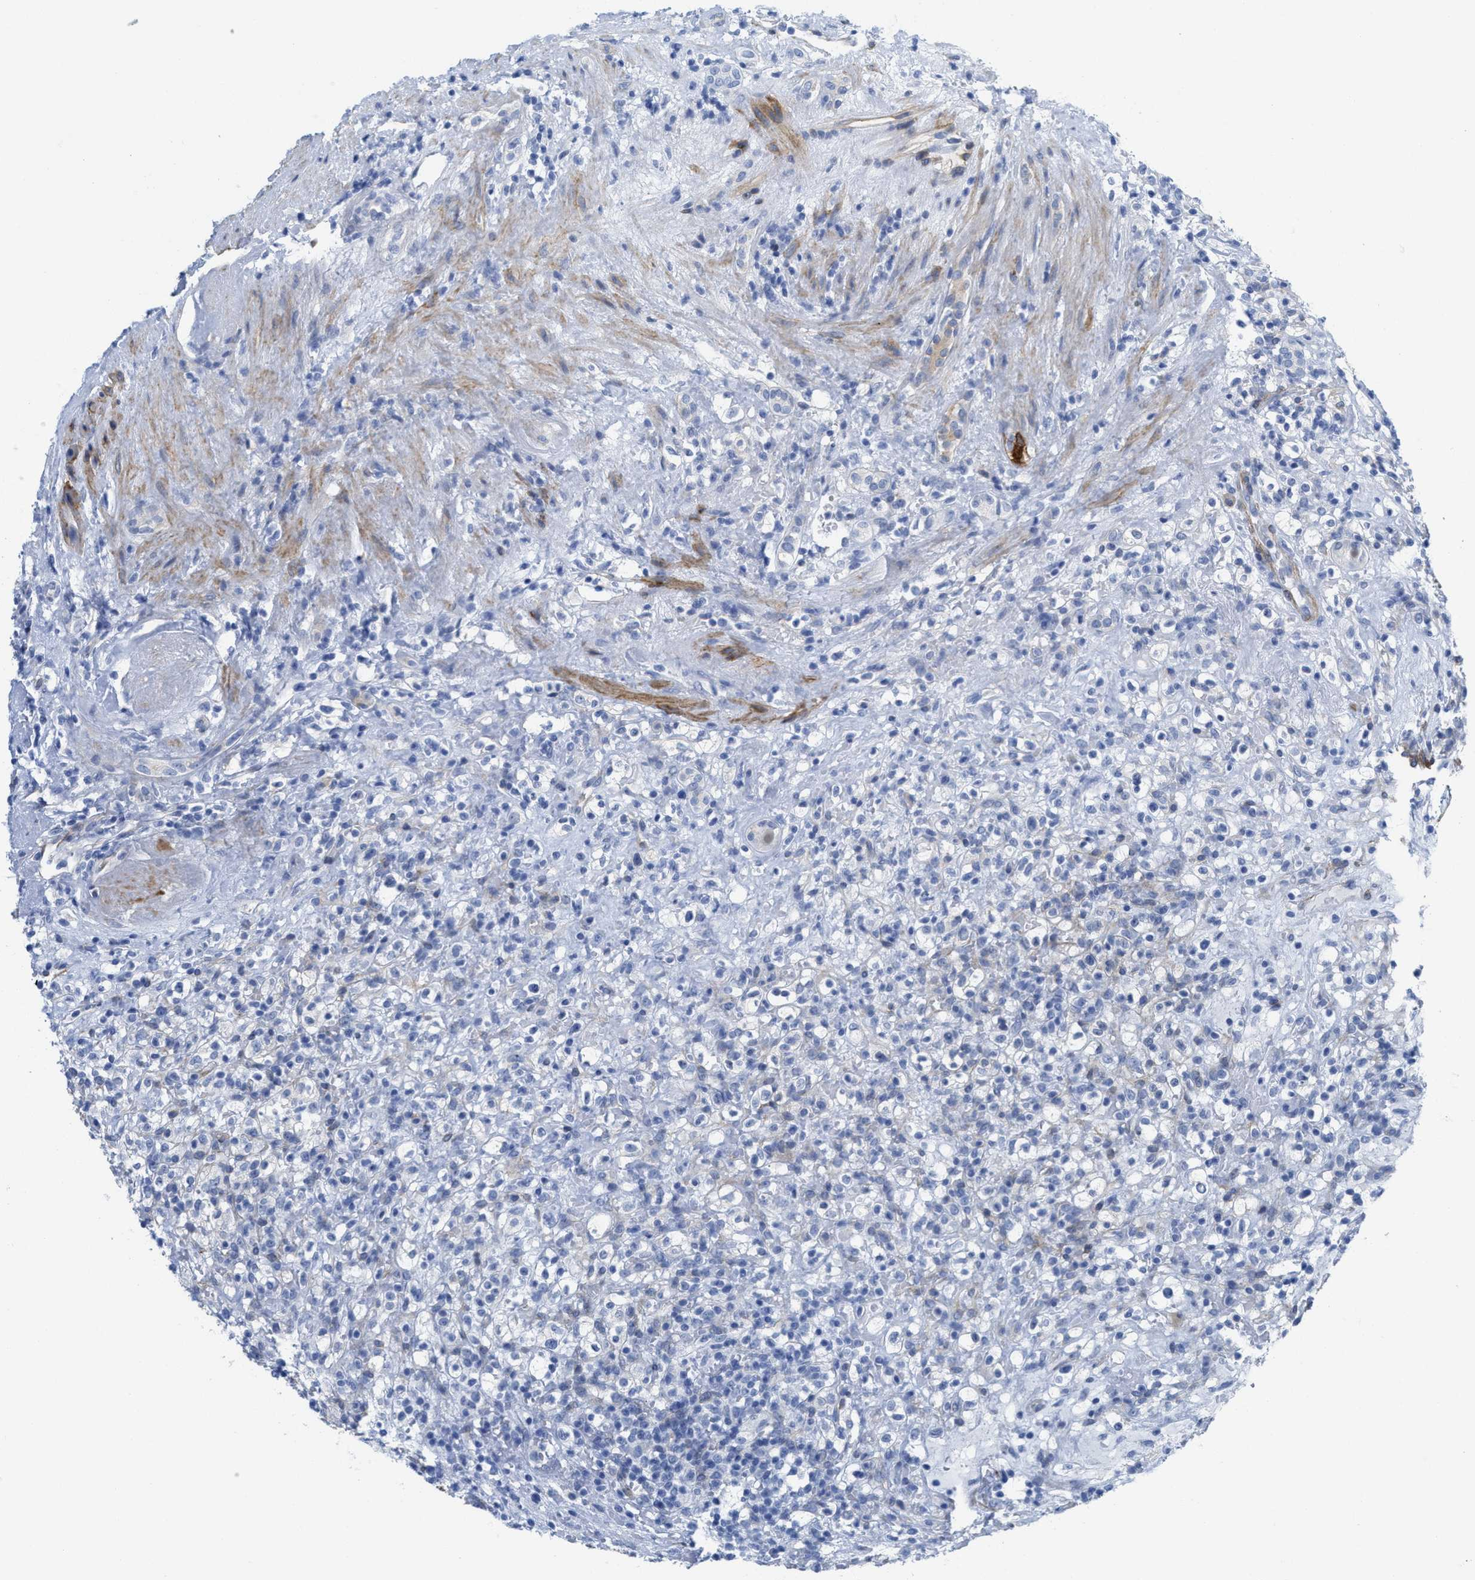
{"staining": {"intensity": "negative", "quantity": "none", "location": "none"}, "tissue": "renal cancer", "cell_type": "Tumor cells", "image_type": "cancer", "snomed": [{"axis": "morphology", "description": "Normal tissue, NOS"}, {"axis": "morphology", "description": "Adenocarcinoma, NOS"}, {"axis": "topography", "description": "Kidney"}], "caption": "The micrograph demonstrates no staining of tumor cells in adenocarcinoma (renal).", "gene": "TUB", "patient": {"sex": "female", "age": 72}}